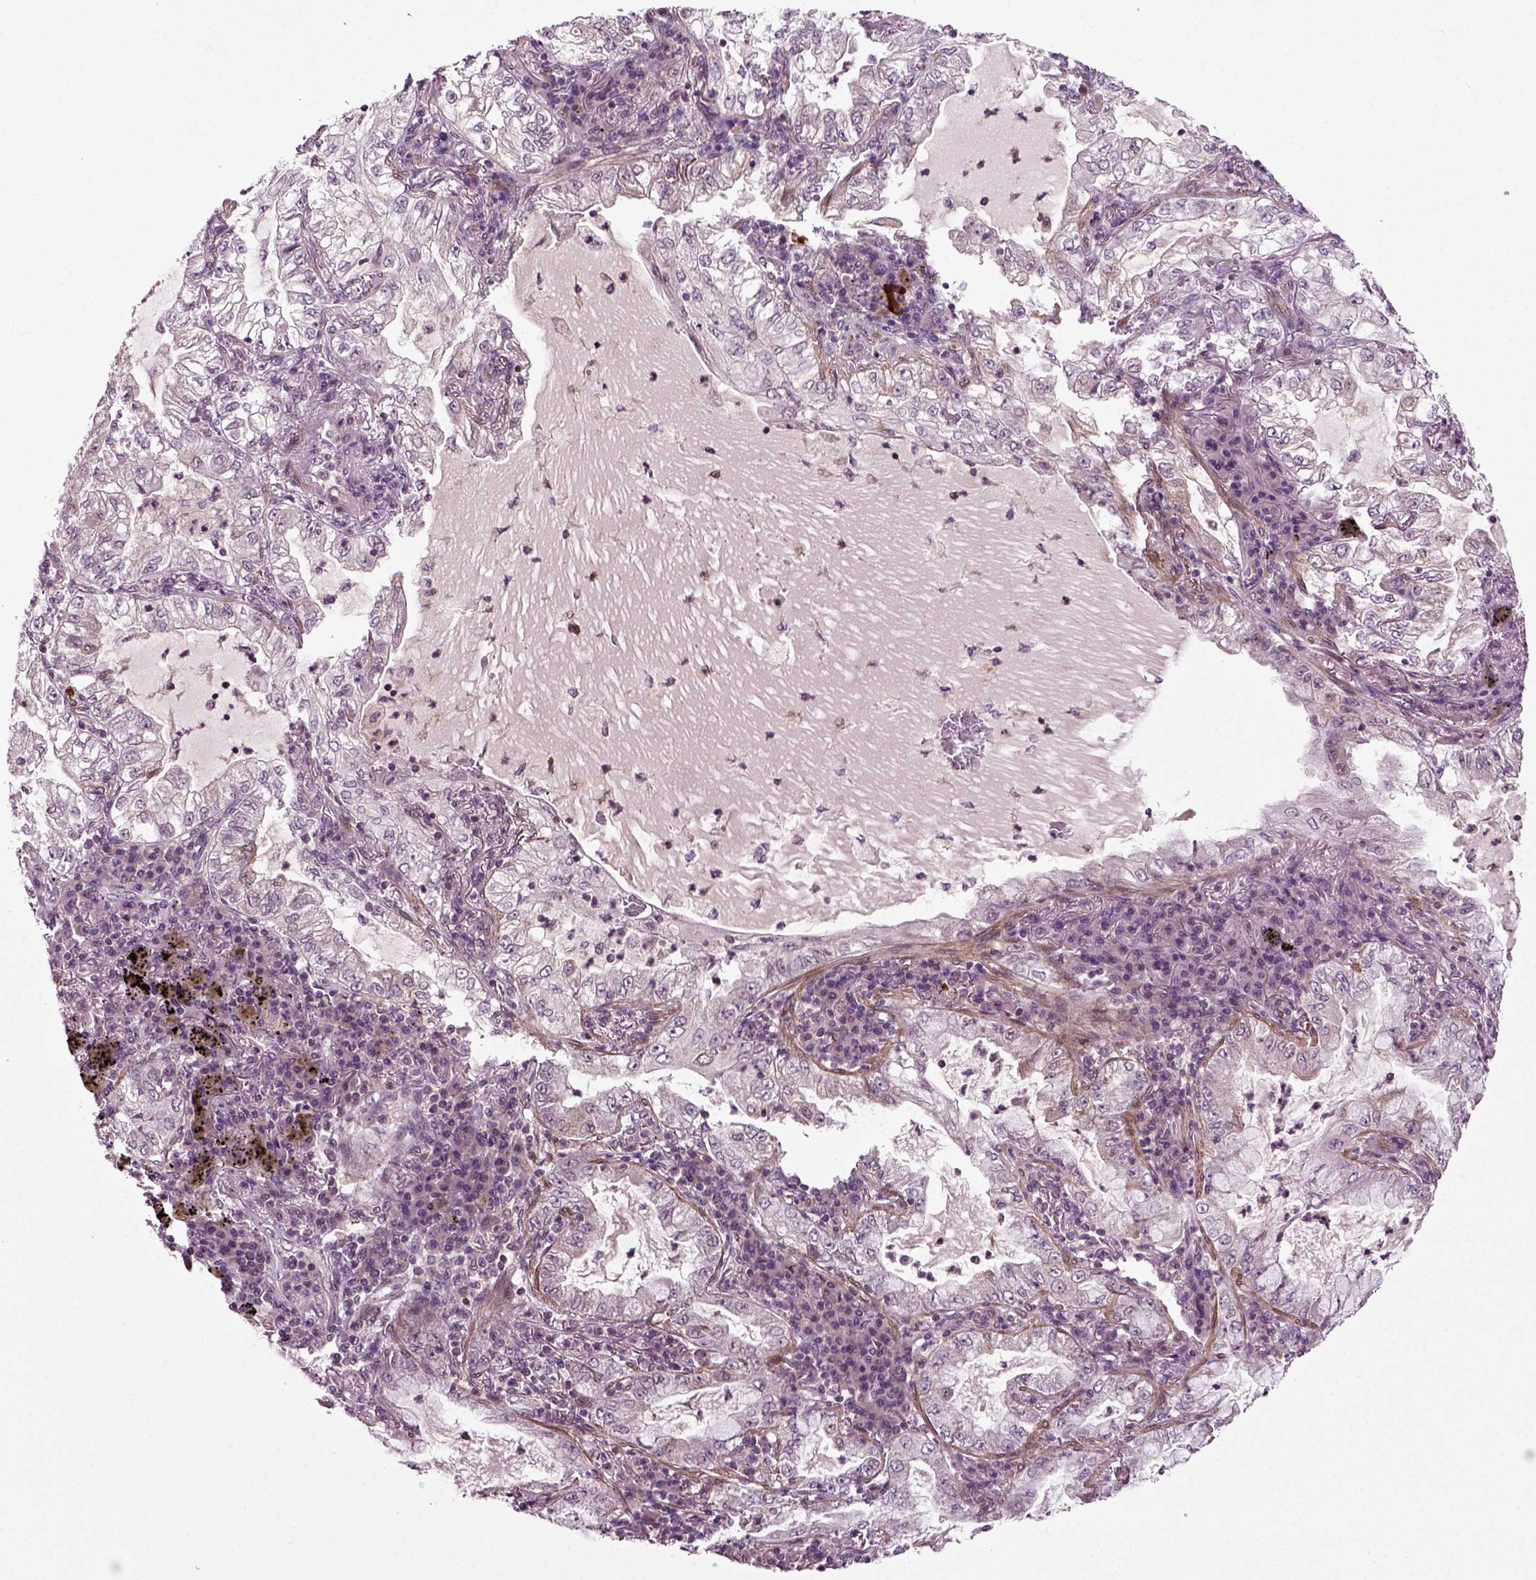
{"staining": {"intensity": "negative", "quantity": "none", "location": "none"}, "tissue": "lung cancer", "cell_type": "Tumor cells", "image_type": "cancer", "snomed": [{"axis": "morphology", "description": "Adenocarcinoma, NOS"}, {"axis": "topography", "description": "Lung"}], "caption": "An immunohistochemistry (IHC) histopathology image of lung cancer (adenocarcinoma) is shown. There is no staining in tumor cells of lung cancer (adenocarcinoma).", "gene": "KNSTRN", "patient": {"sex": "female", "age": 73}}